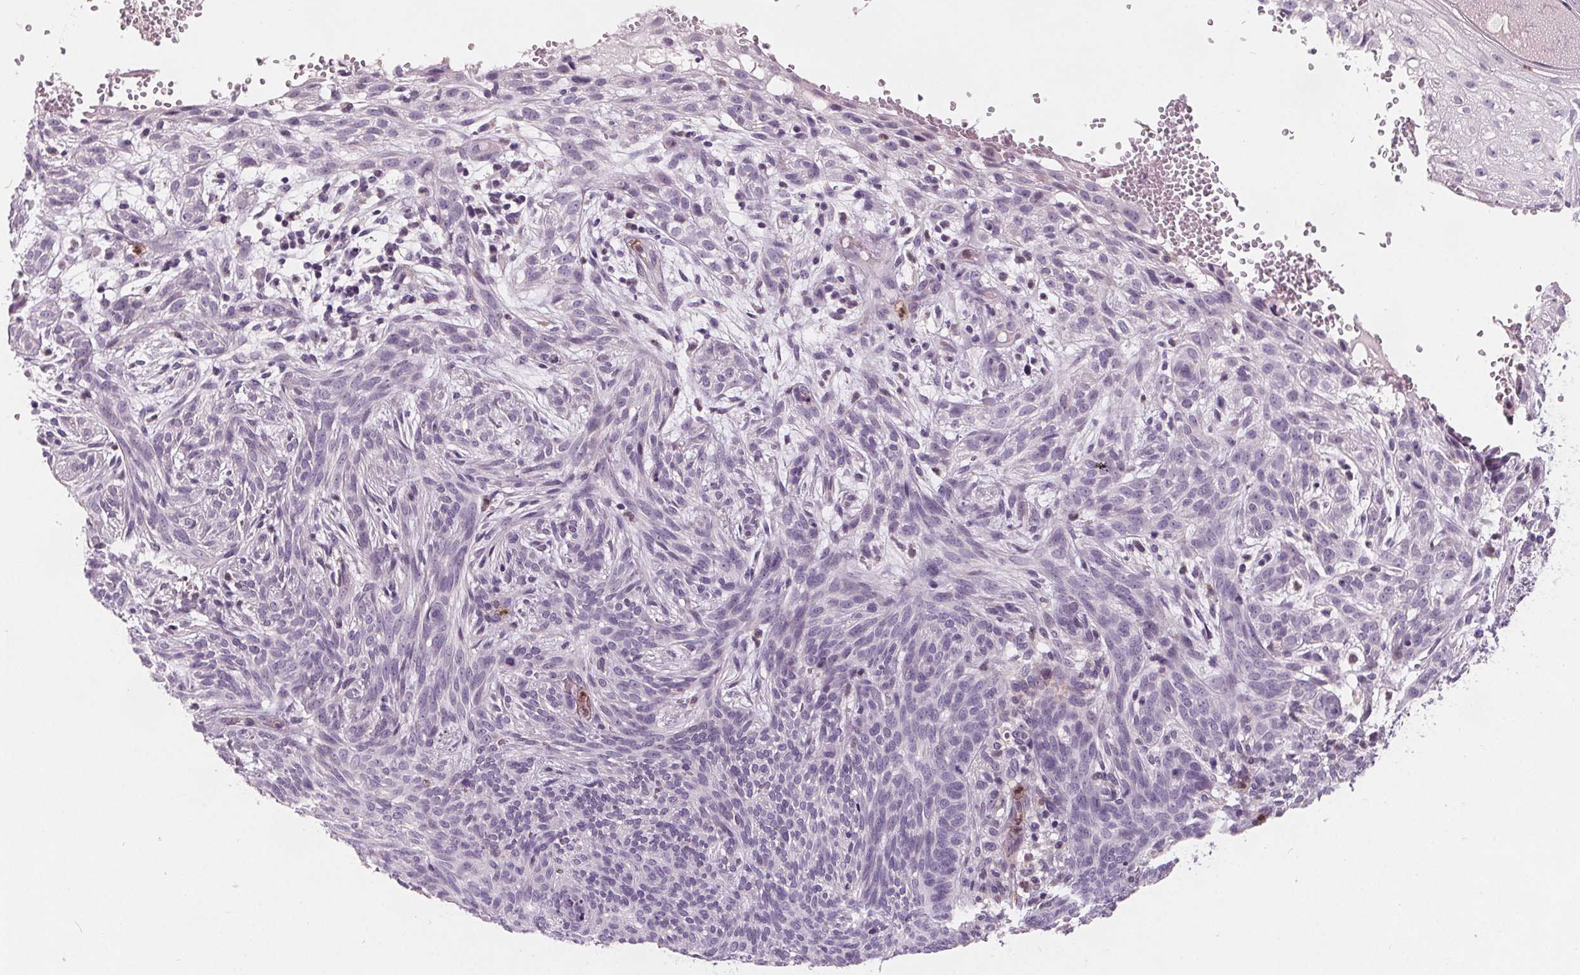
{"staining": {"intensity": "negative", "quantity": "none", "location": "none"}, "tissue": "skin cancer", "cell_type": "Tumor cells", "image_type": "cancer", "snomed": [{"axis": "morphology", "description": "Basal cell carcinoma"}, {"axis": "topography", "description": "Skin"}], "caption": "This is a micrograph of IHC staining of basal cell carcinoma (skin), which shows no expression in tumor cells.", "gene": "HAAO", "patient": {"sex": "male", "age": 84}}